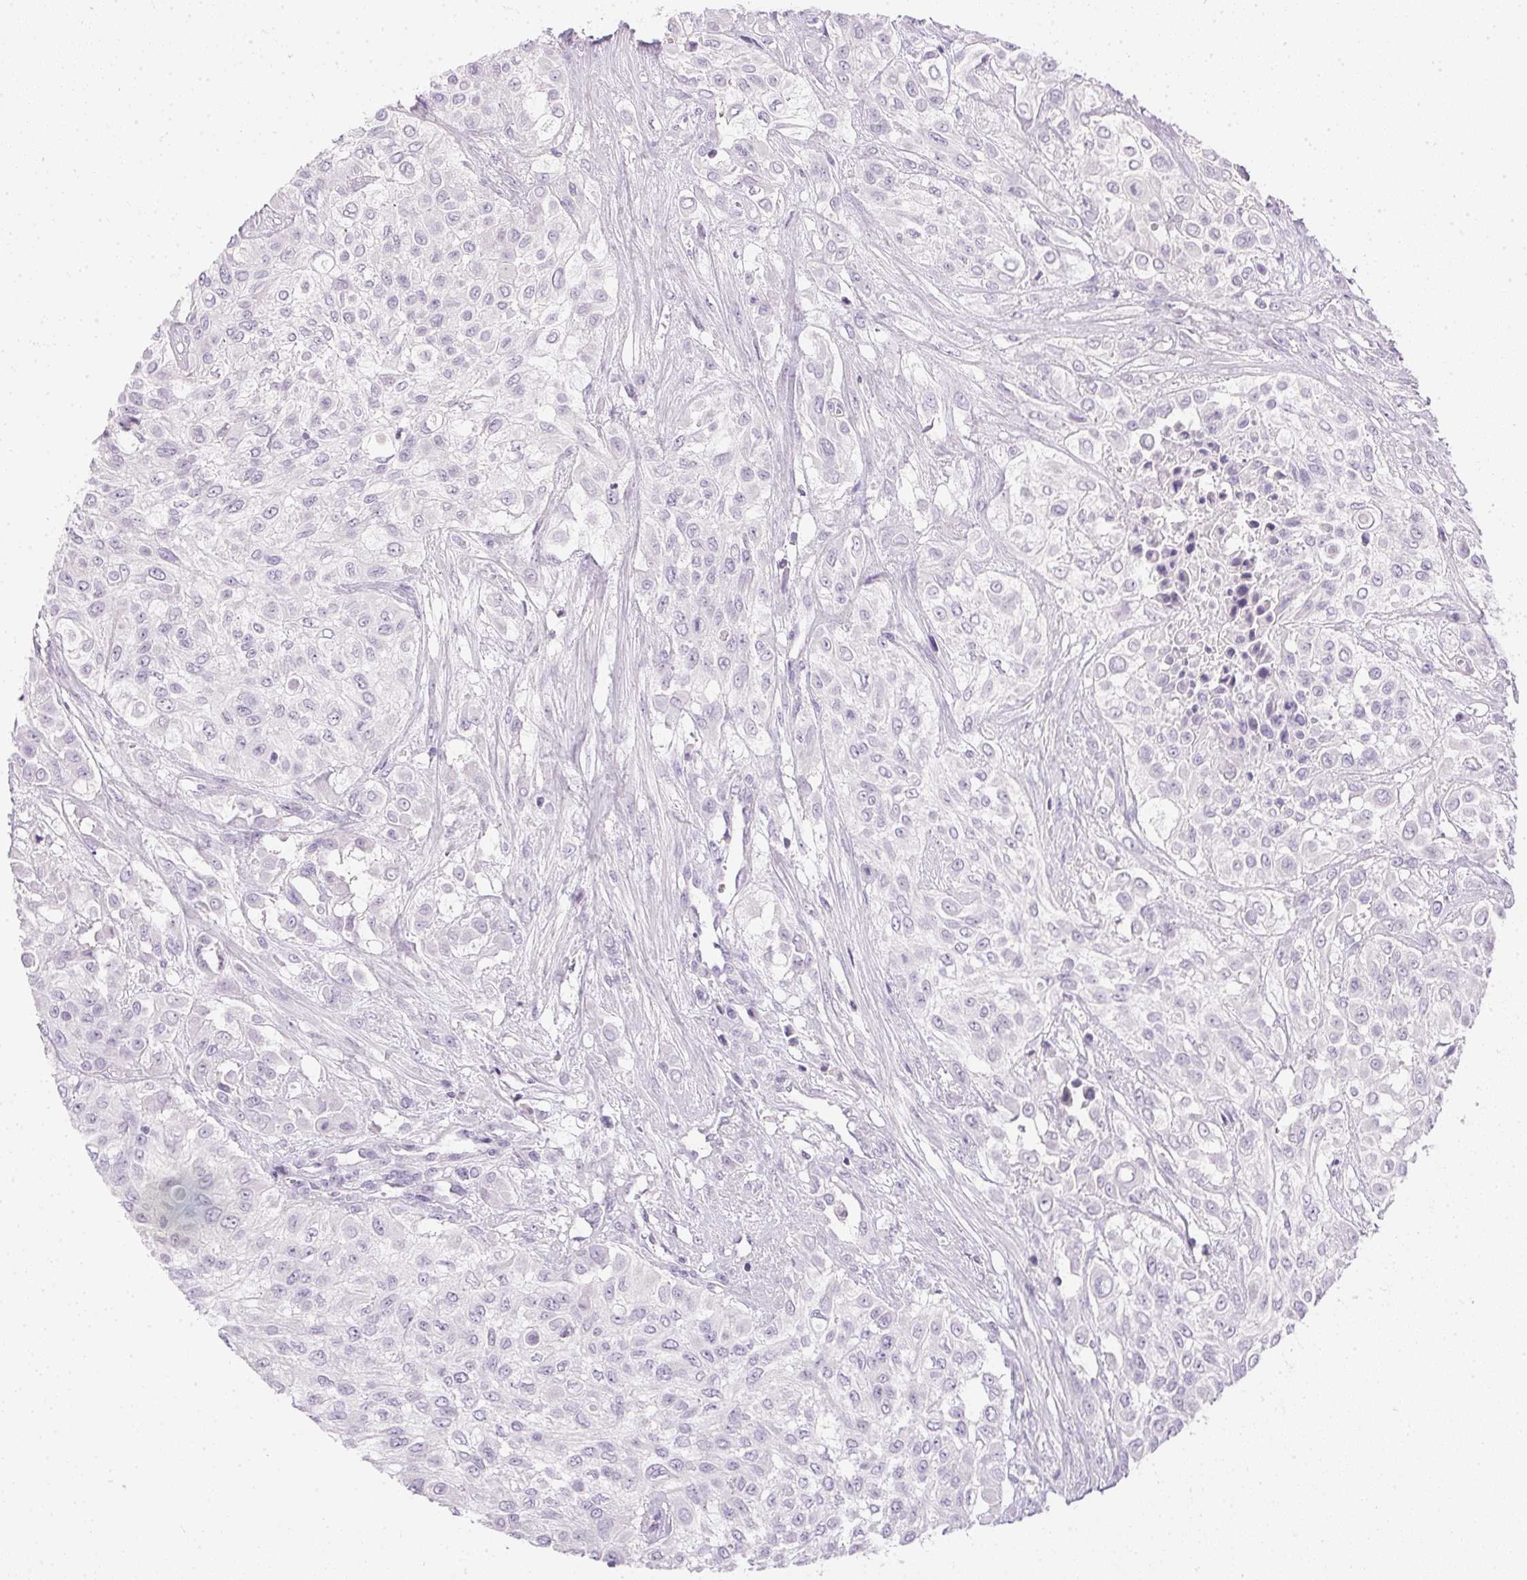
{"staining": {"intensity": "negative", "quantity": "none", "location": "none"}, "tissue": "urothelial cancer", "cell_type": "Tumor cells", "image_type": "cancer", "snomed": [{"axis": "morphology", "description": "Urothelial carcinoma, High grade"}, {"axis": "topography", "description": "Urinary bladder"}], "caption": "DAB immunohistochemical staining of human high-grade urothelial carcinoma reveals no significant expression in tumor cells.", "gene": "PPY", "patient": {"sex": "male", "age": 57}}